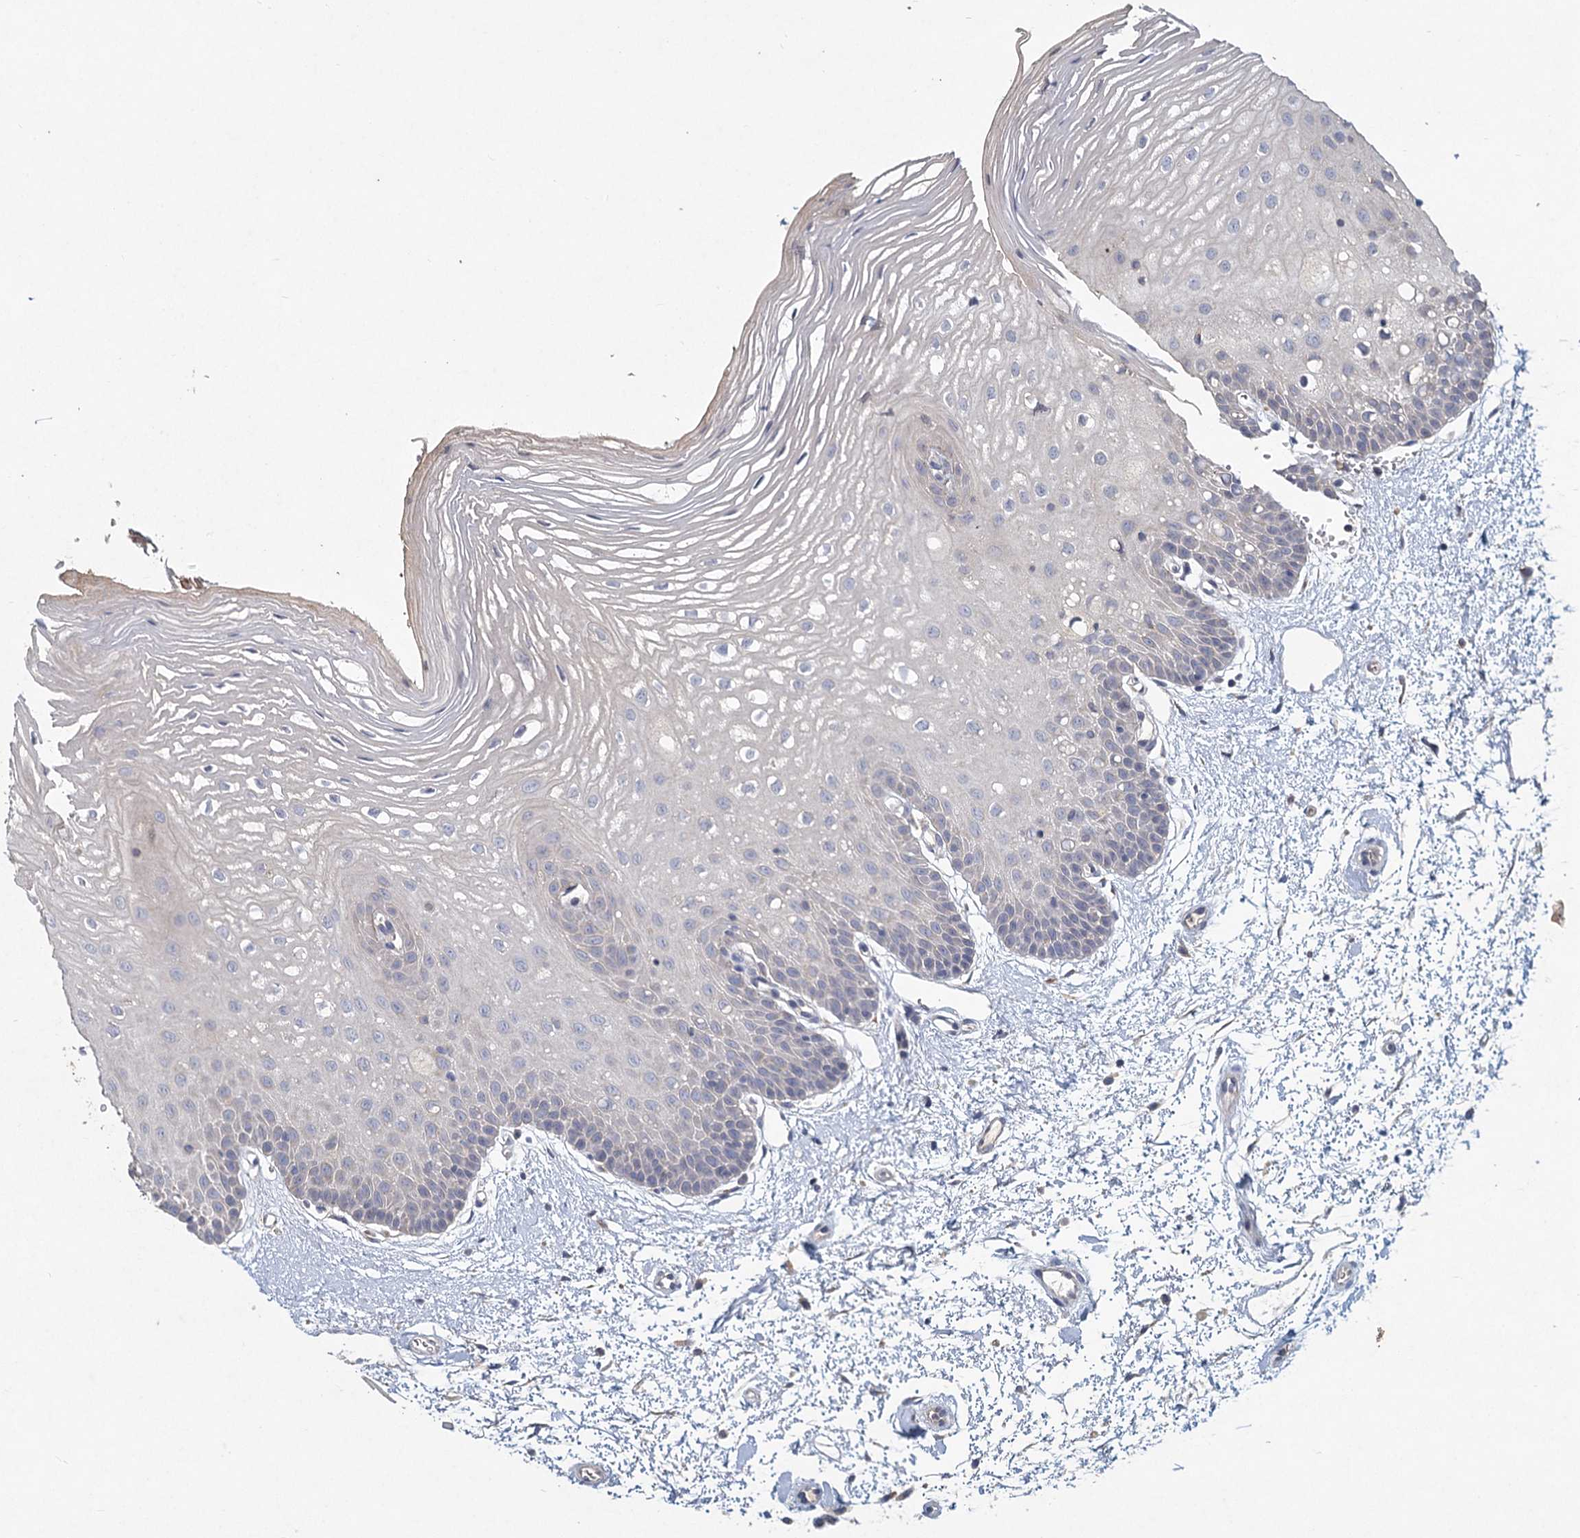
{"staining": {"intensity": "negative", "quantity": "none", "location": "none"}, "tissue": "oral mucosa", "cell_type": "Squamous epithelial cells", "image_type": "normal", "snomed": [{"axis": "morphology", "description": "Normal tissue, NOS"}, {"axis": "topography", "description": "Oral tissue"}, {"axis": "topography", "description": "Tounge, NOS"}], "caption": "Oral mucosa stained for a protein using IHC displays no expression squamous epithelial cells.", "gene": "HES2", "patient": {"sex": "female", "age": 73}}